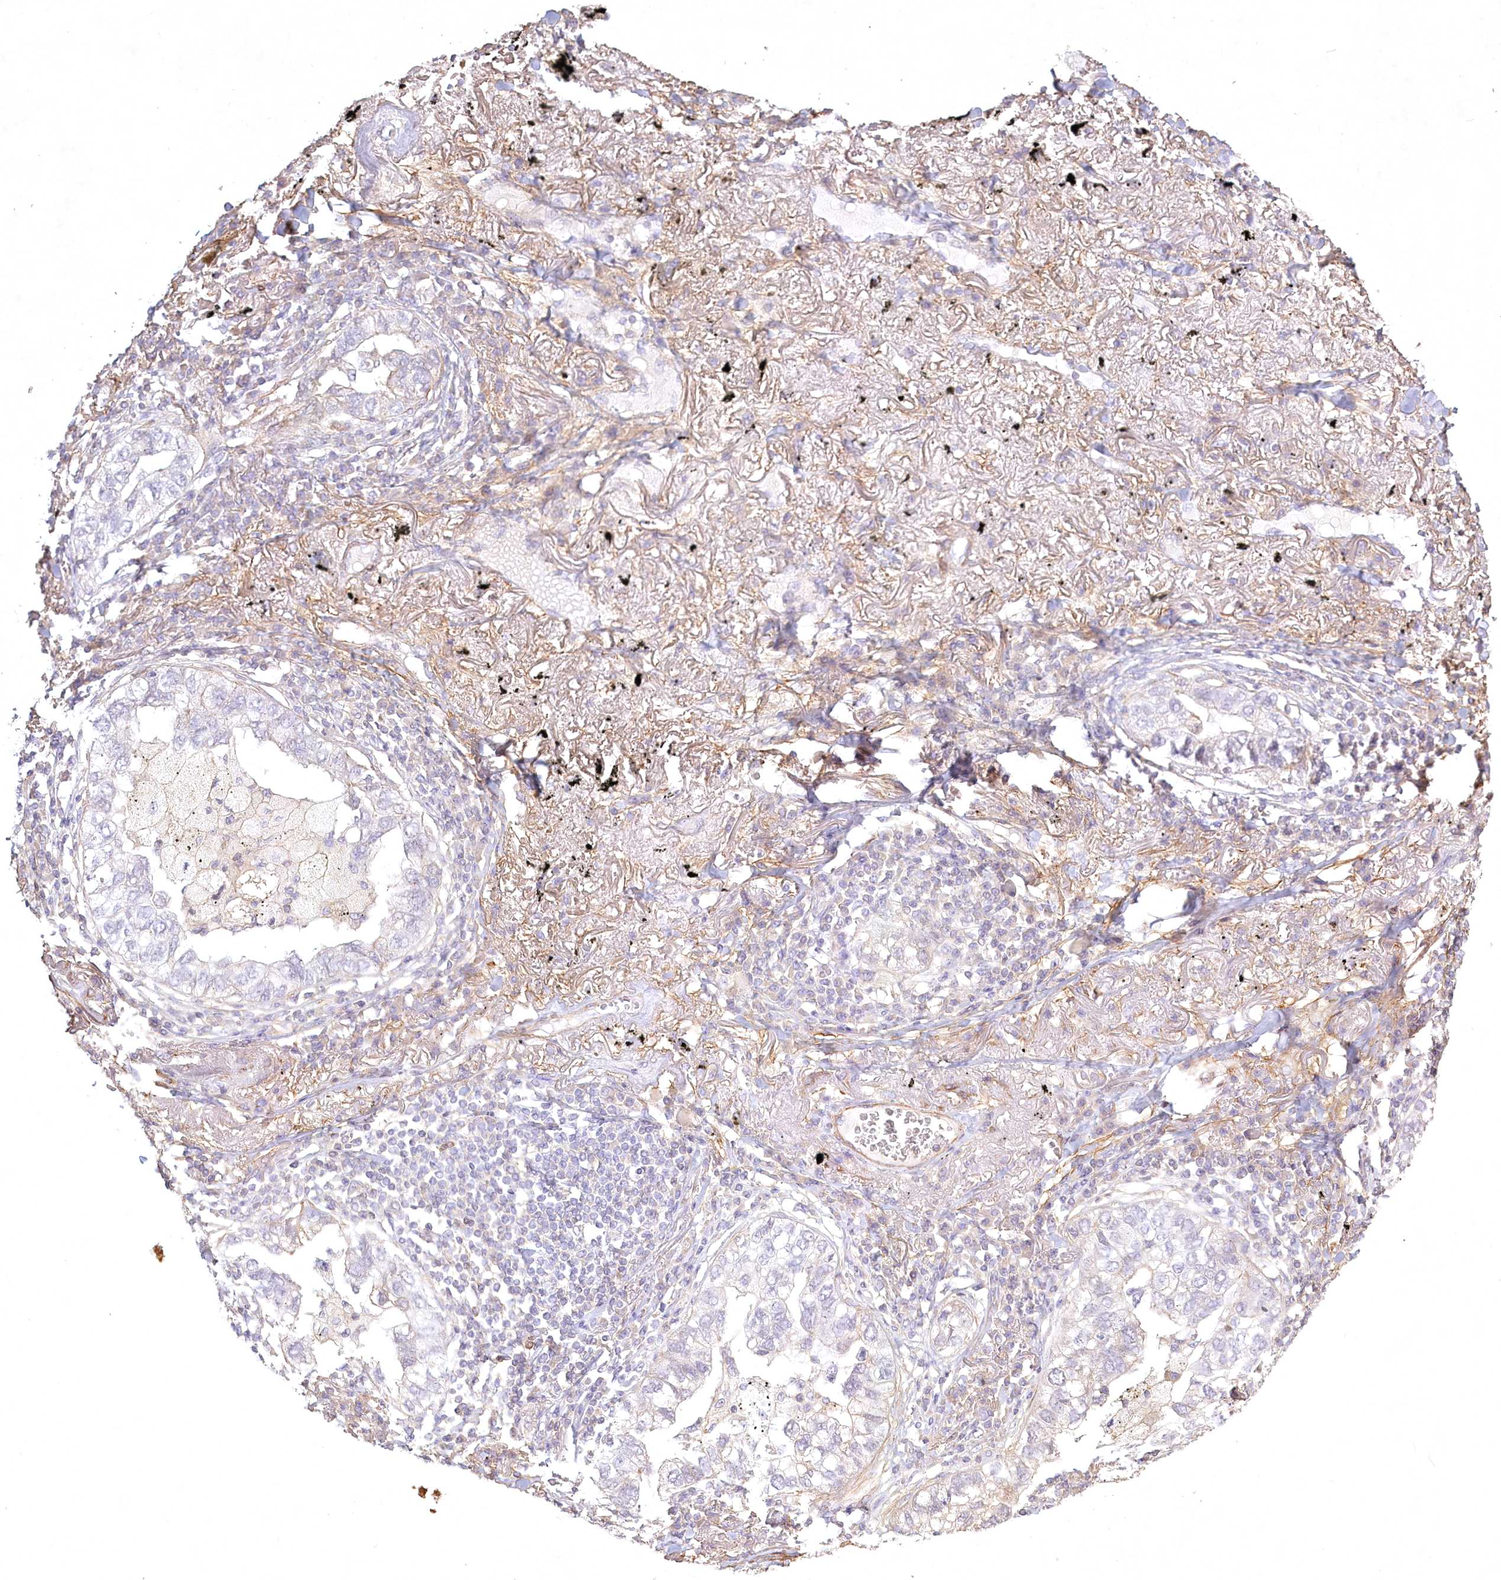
{"staining": {"intensity": "negative", "quantity": "none", "location": "none"}, "tissue": "lung cancer", "cell_type": "Tumor cells", "image_type": "cancer", "snomed": [{"axis": "morphology", "description": "Adenocarcinoma, NOS"}, {"axis": "topography", "description": "Lung"}], "caption": "Immunohistochemistry of human adenocarcinoma (lung) exhibits no staining in tumor cells. Nuclei are stained in blue.", "gene": "INPP4B", "patient": {"sex": "male", "age": 65}}